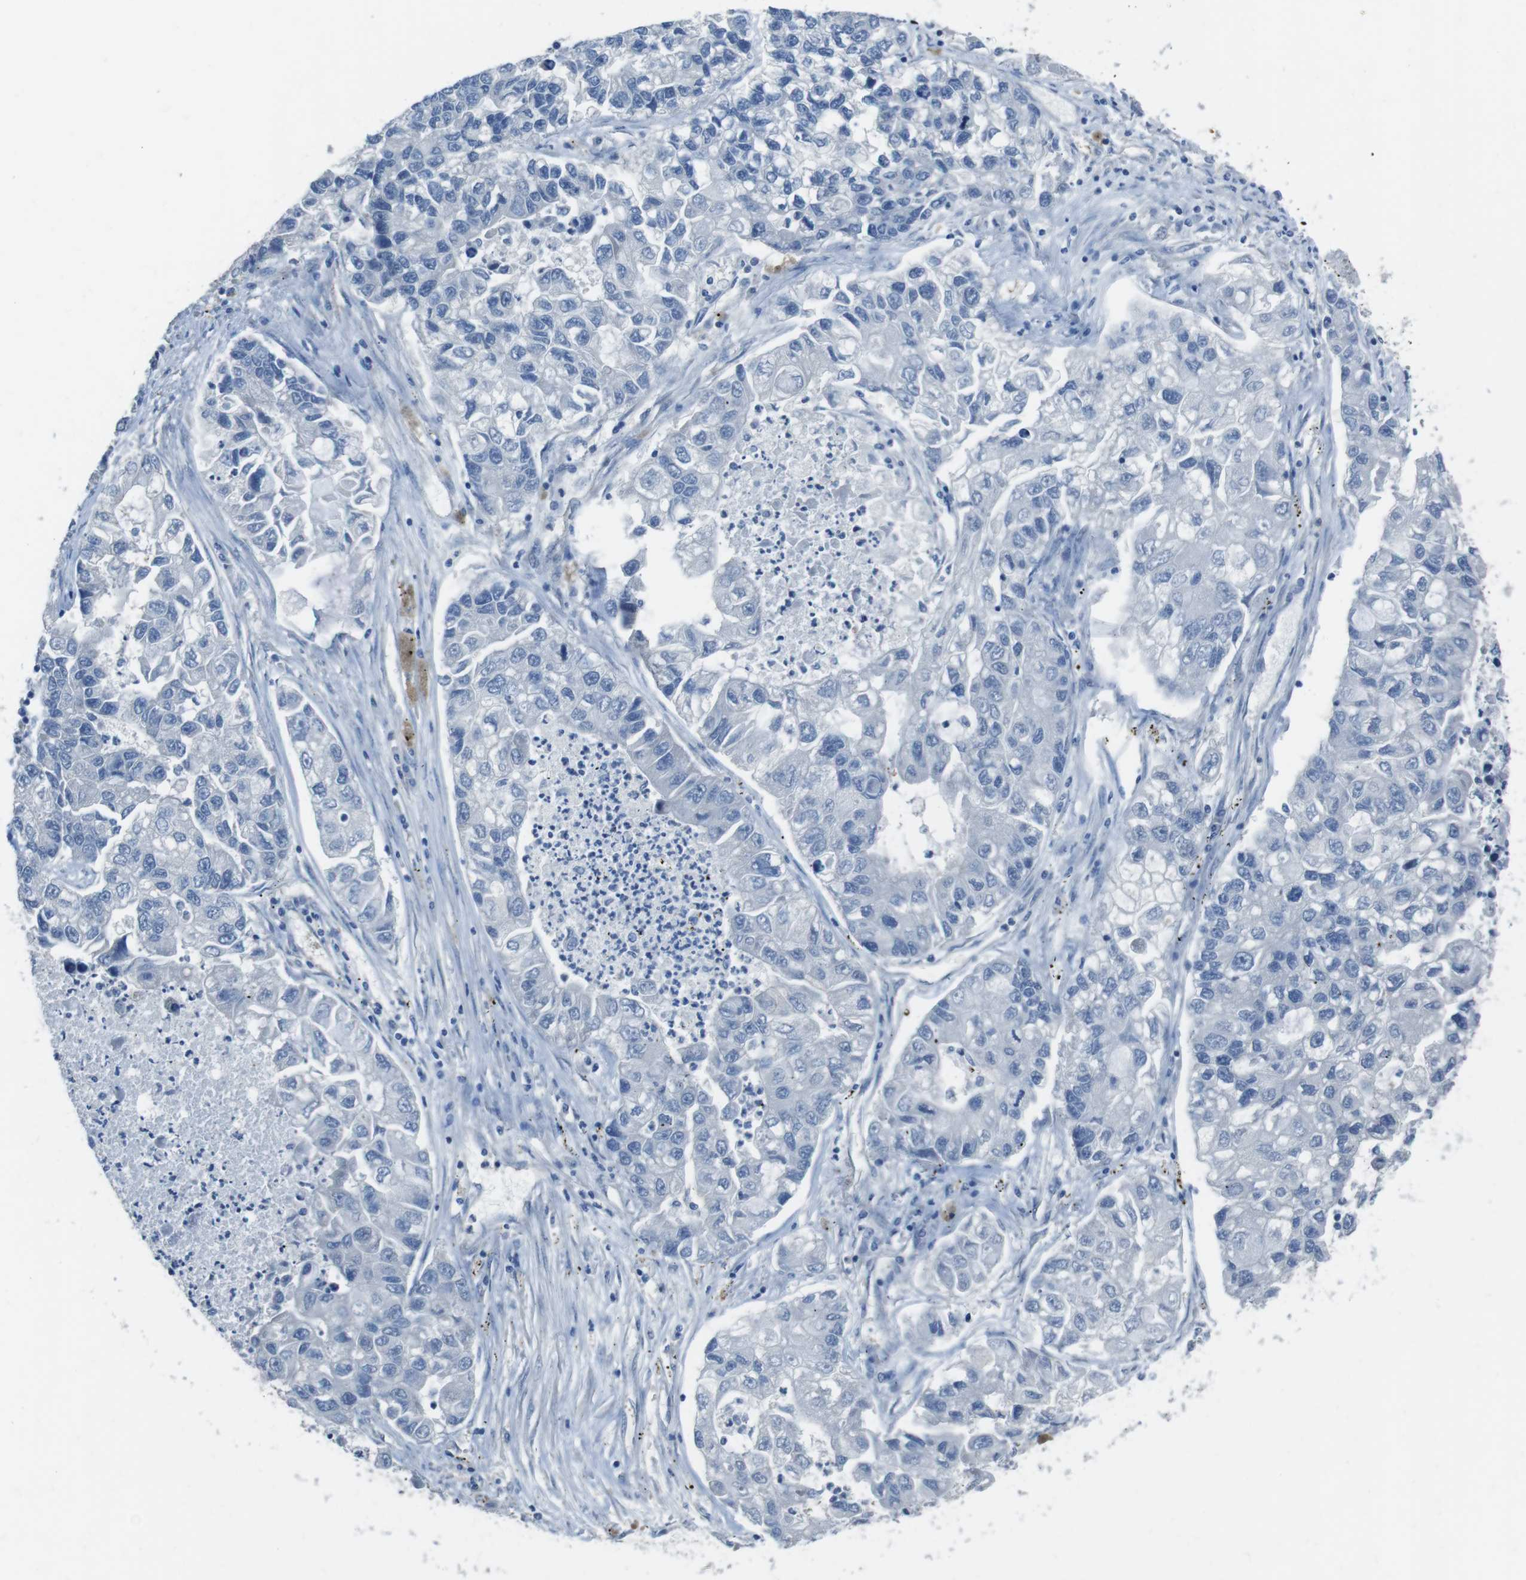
{"staining": {"intensity": "negative", "quantity": "none", "location": "none"}, "tissue": "lung cancer", "cell_type": "Tumor cells", "image_type": "cancer", "snomed": [{"axis": "morphology", "description": "Adenocarcinoma, NOS"}, {"axis": "topography", "description": "Lung"}], "caption": "Tumor cells show no significant protein staining in lung adenocarcinoma. (DAB immunohistochemistry (IHC) with hematoxylin counter stain).", "gene": "CYP2C8", "patient": {"sex": "female", "age": 51}}